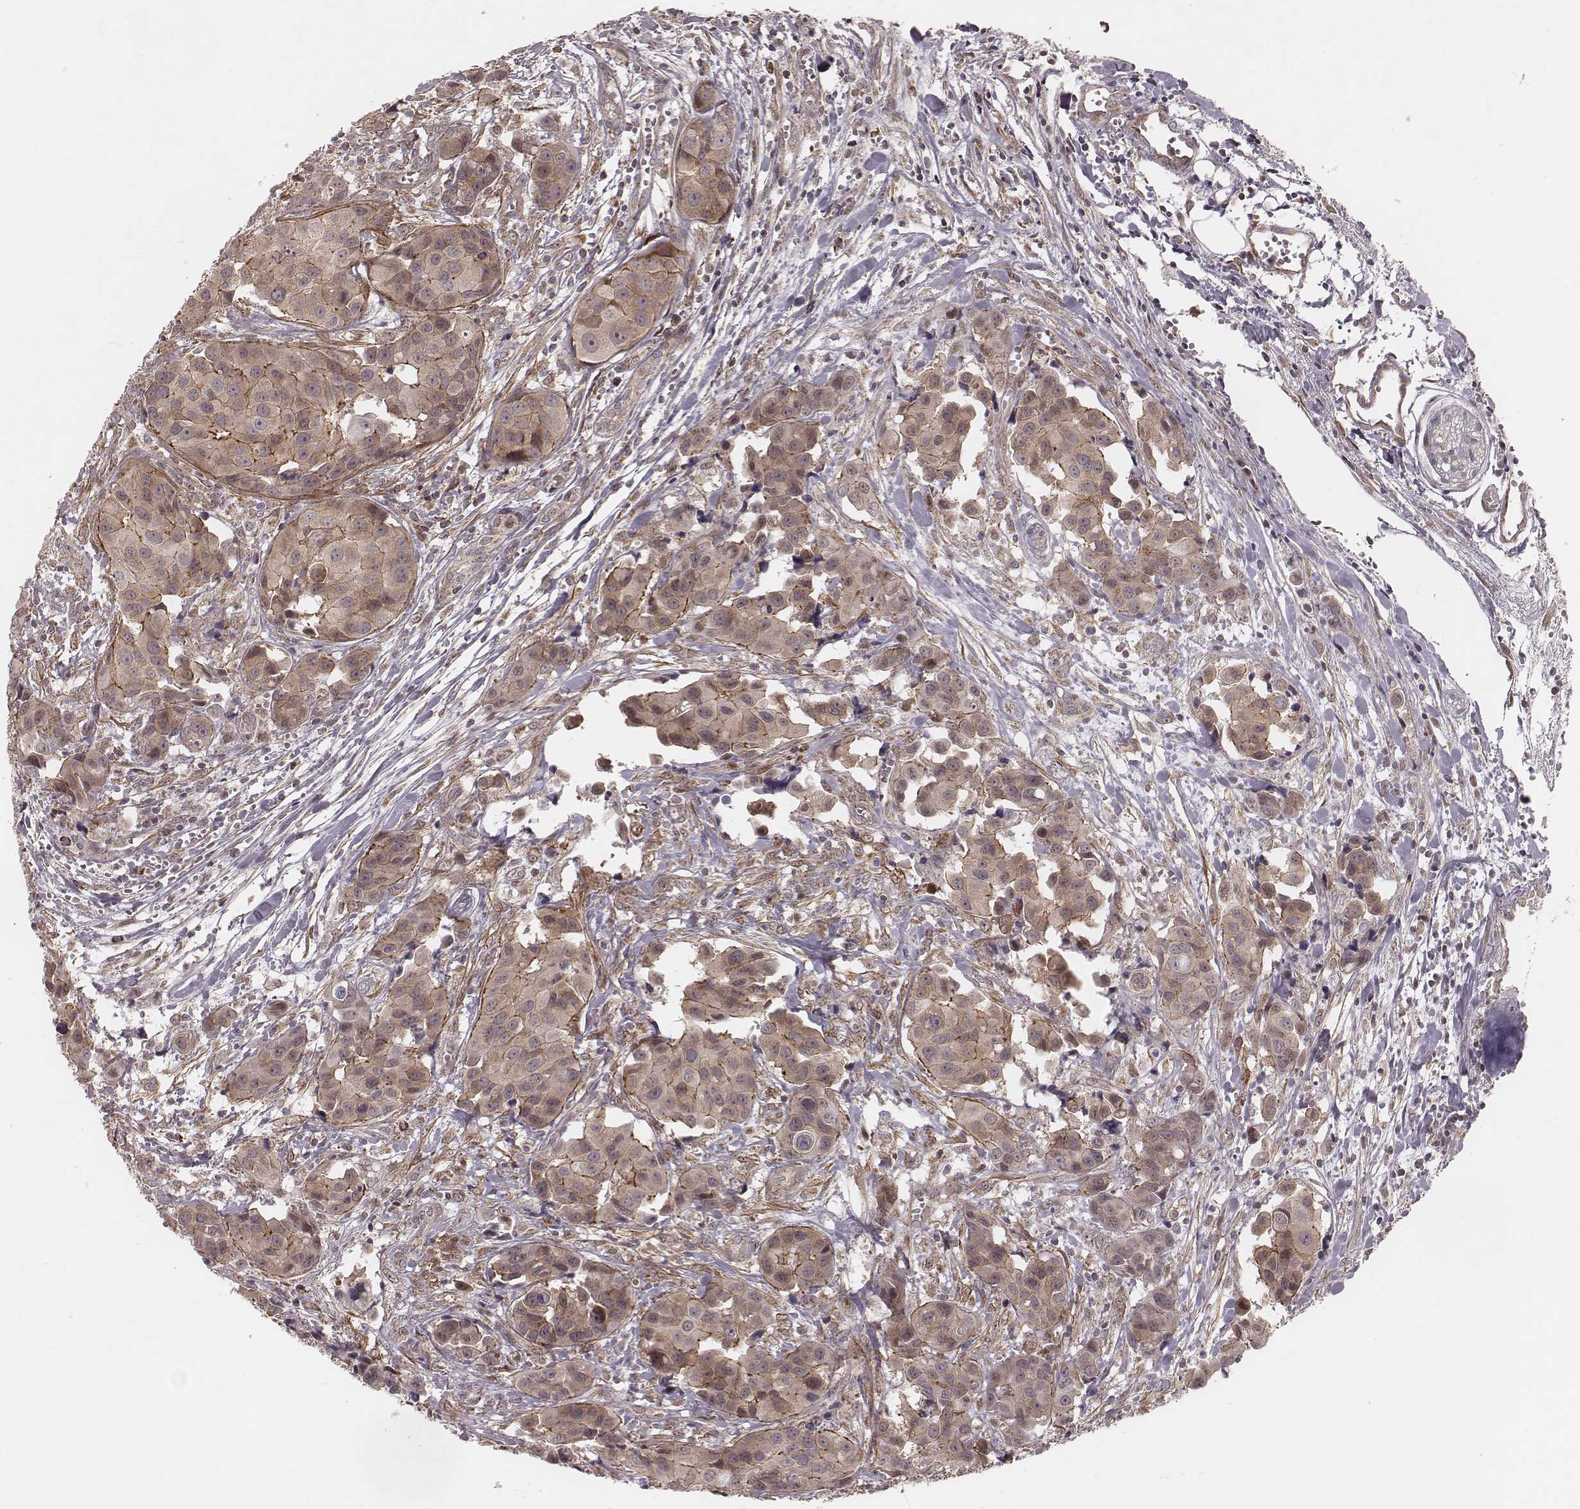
{"staining": {"intensity": "weak", "quantity": ">75%", "location": "cytoplasmic/membranous"}, "tissue": "head and neck cancer", "cell_type": "Tumor cells", "image_type": "cancer", "snomed": [{"axis": "morphology", "description": "Adenocarcinoma, NOS"}, {"axis": "topography", "description": "Head-Neck"}], "caption": "Adenocarcinoma (head and neck) was stained to show a protein in brown. There is low levels of weak cytoplasmic/membranous staining in about >75% of tumor cells.", "gene": "NDUFA7", "patient": {"sex": "male", "age": 76}}